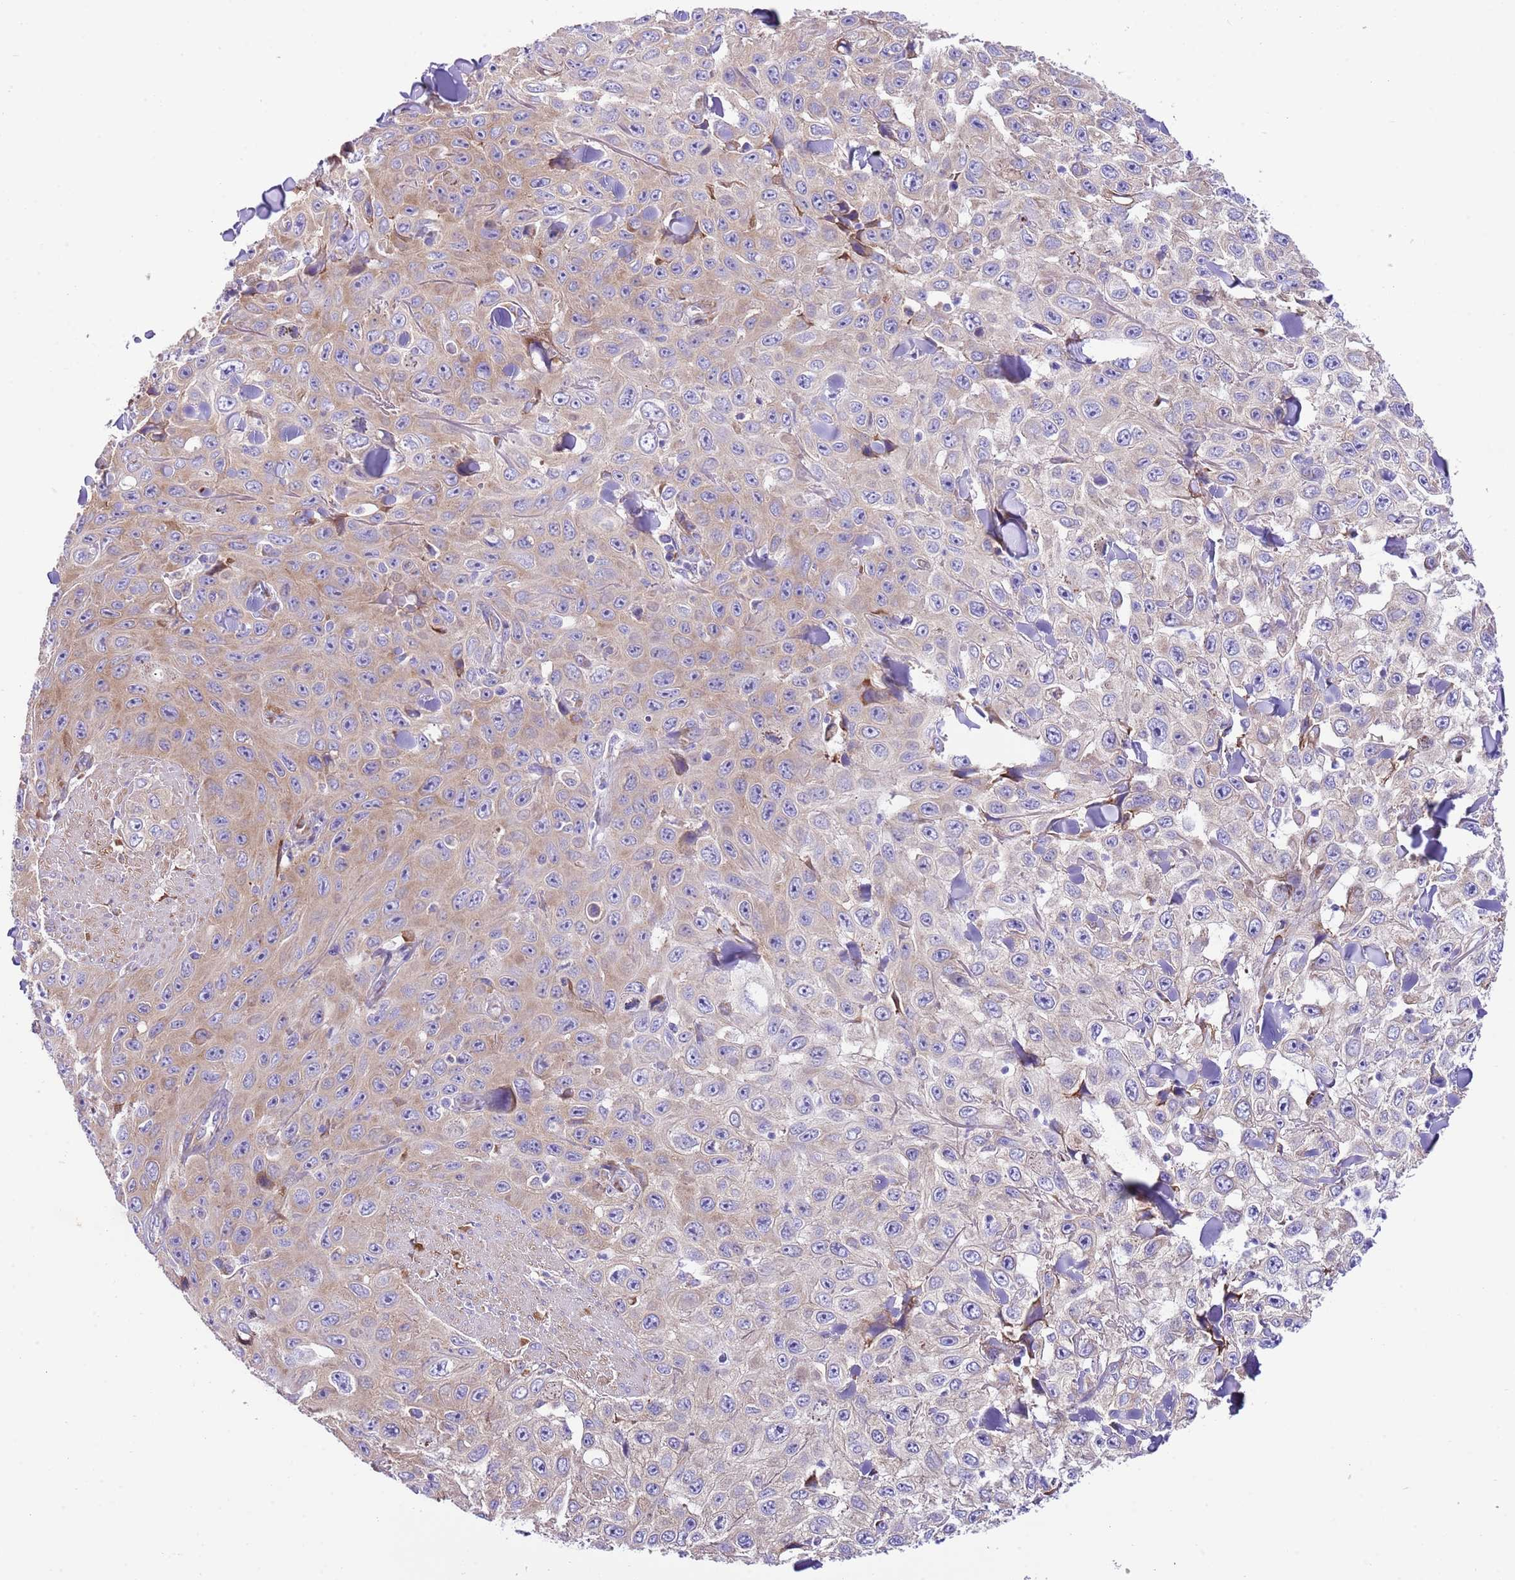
{"staining": {"intensity": "moderate", "quantity": "25%-75%", "location": "cytoplasmic/membranous"}, "tissue": "skin cancer", "cell_type": "Tumor cells", "image_type": "cancer", "snomed": [{"axis": "morphology", "description": "Squamous cell carcinoma, NOS"}, {"axis": "topography", "description": "Skin"}], "caption": "Human skin squamous cell carcinoma stained for a protein (brown) reveals moderate cytoplasmic/membranous positive positivity in about 25%-75% of tumor cells.", "gene": "RPS10", "patient": {"sex": "male", "age": 82}}